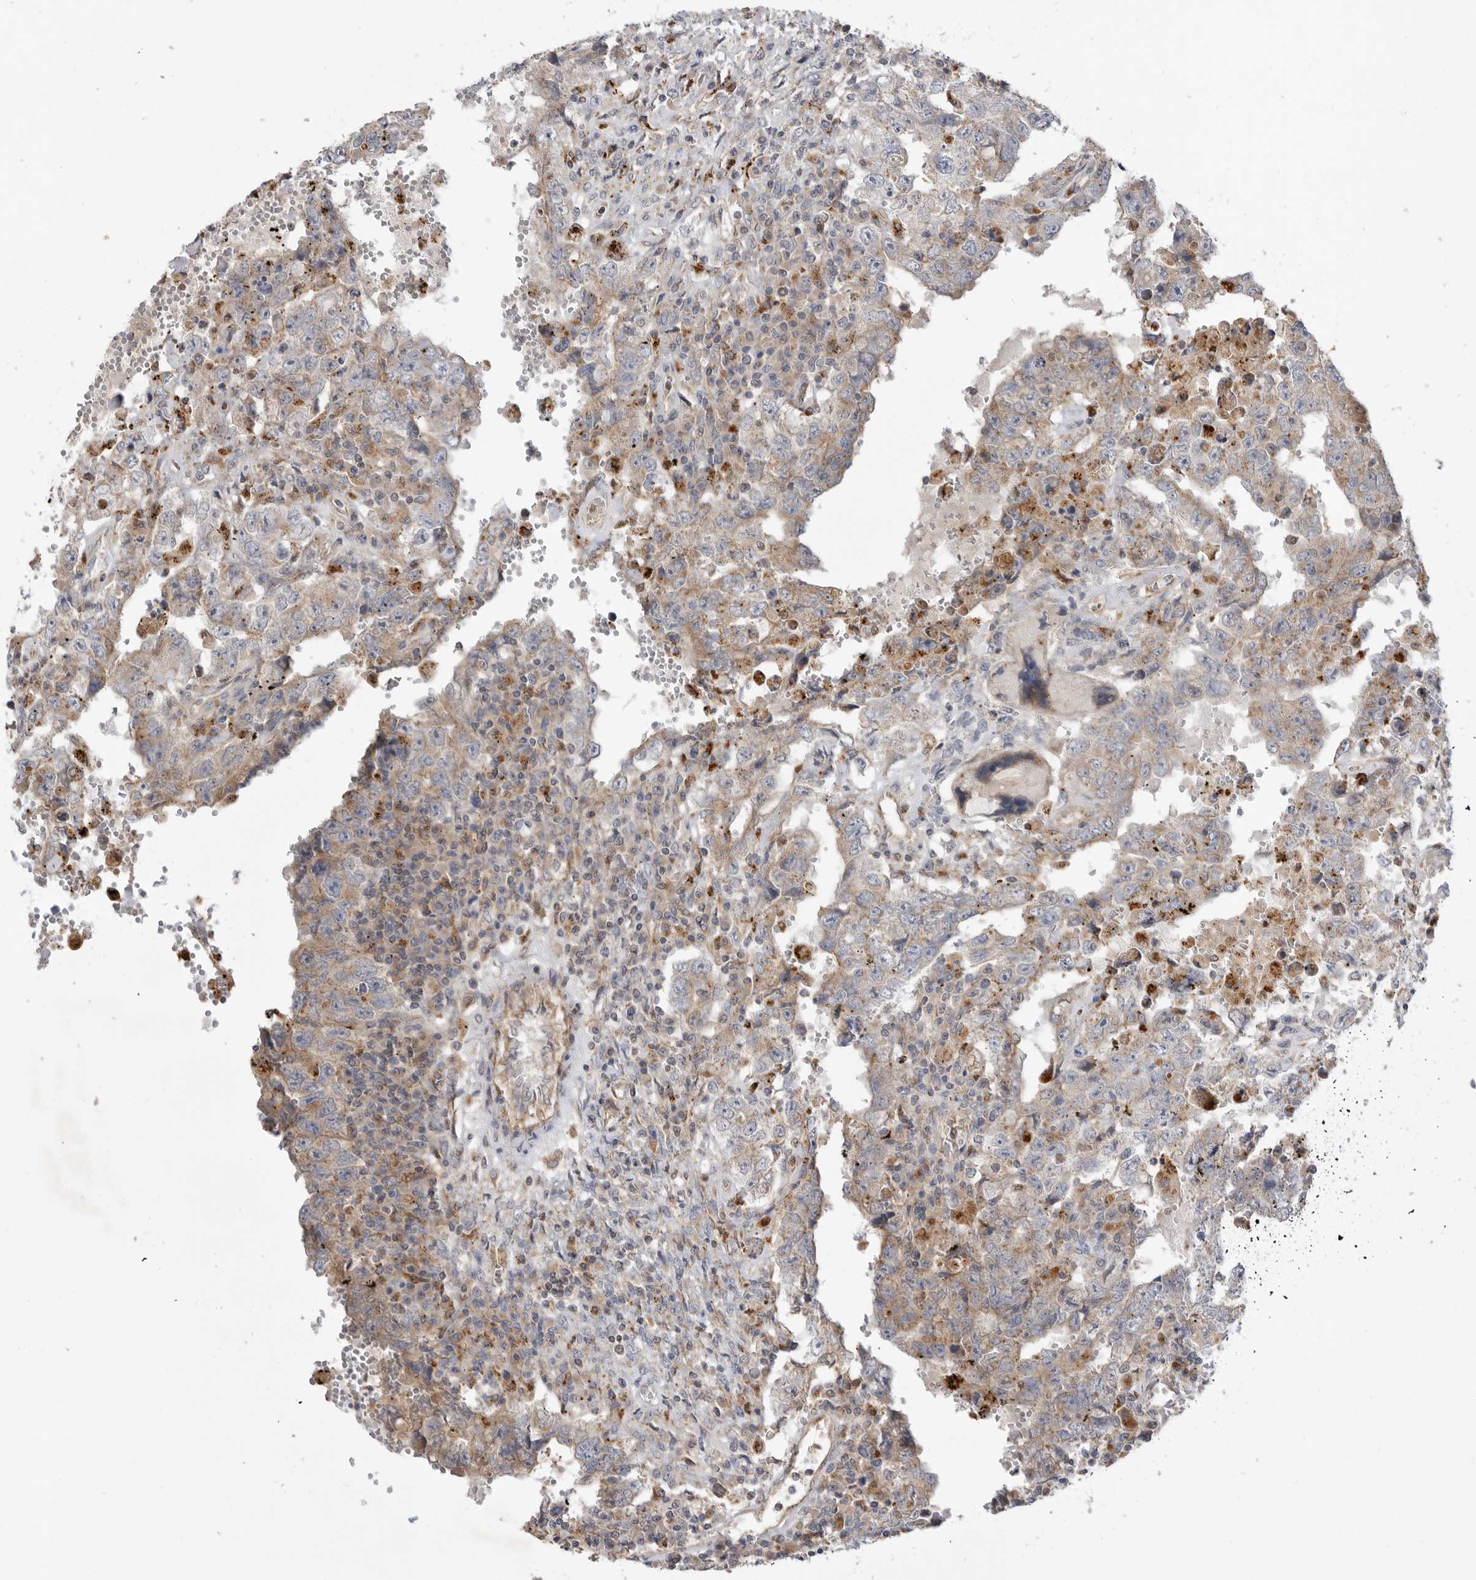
{"staining": {"intensity": "weak", "quantity": "<25%", "location": "cytoplasmic/membranous"}, "tissue": "testis cancer", "cell_type": "Tumor cells", "image_type": "cancer", "snomed": [{"axis": "morphology", "description": "Carcinoma, Embryonal, NOS"}, {"axis": "topography", "description": "Testis"}], "caption": "Photomicrograph shows no significant protein expression in tumor cells of testis cancer.", "gene": "GNE", "patient": {"sex": "male", "age": 26}}